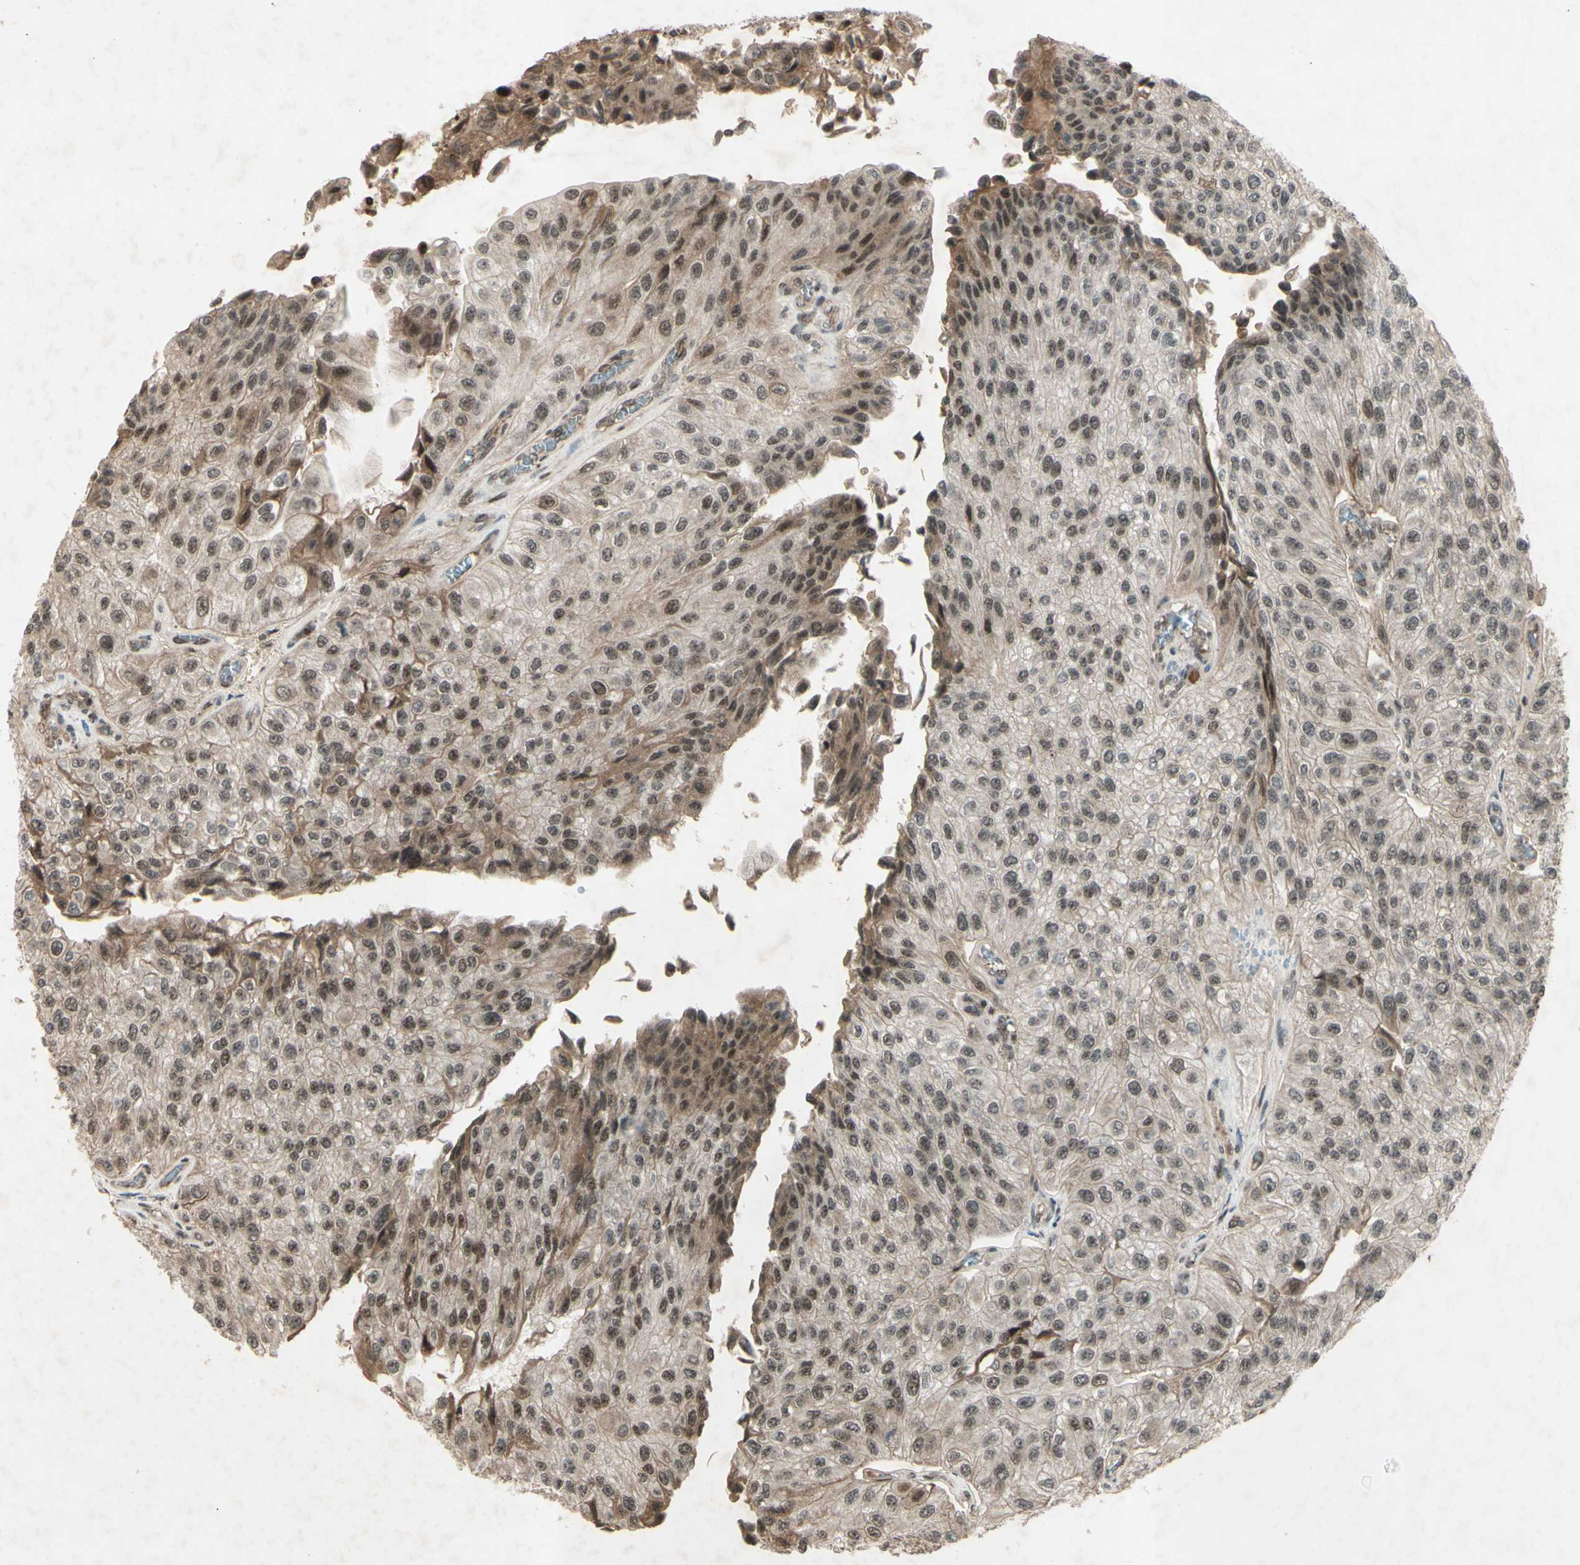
{"staining": {"intensity": "weak", "quantity": "25%-75%", "location": "cytoplasmic/membranous,nuclear"}, "tissue": "urothelial cancer", "cell_type": "Tumor cells", "image_type": "cancer", "snomed": [{"axis": "morphology", "description": "Urothelial carcinoma, High grade"}, {"axis": "topography", "description": "Kidney"}, {"axis": "topography", "description": "Urinary bladder"}], "caption": "Human high-grade urothelial carcinoma stained with a protein marker reveals weak staining in tumor cells.", "gene": "SNW1", "patient": {"sex": "male", "age": 77}}